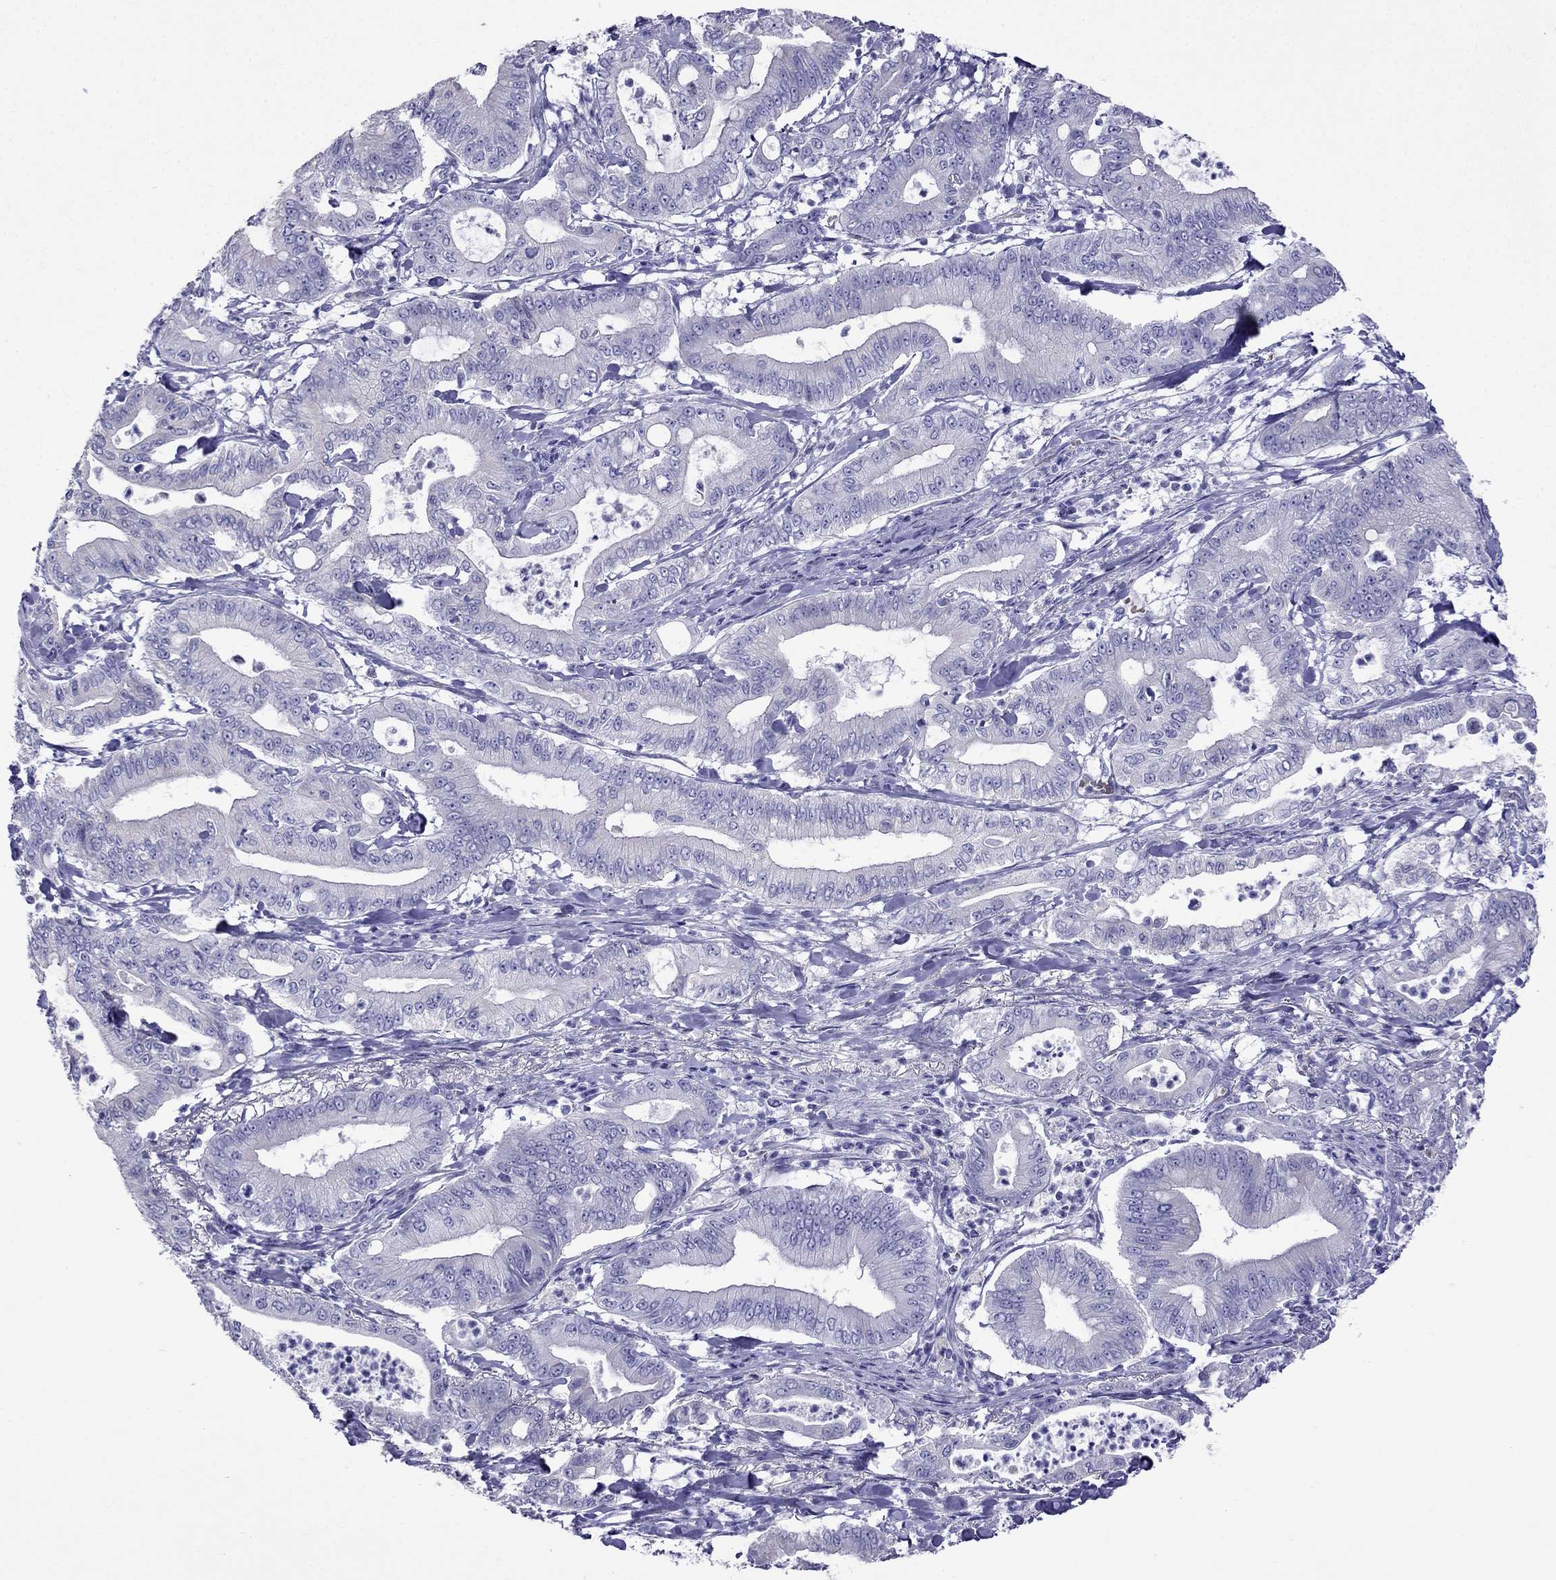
{"staining": {"intensity": "negative", "quantity": "none", "location": "none"}, "tissue": "pancreatic cancer", "cell_type": "Tumor cells", "image_type": "cancer", "snomed": [{"axis": "morphology", "description": "Adenocarcinoma, NOS"}, {"axis": "topography", "description": "Pancreas"}], "caption": "High power microscopy histopathology image of an IHC image of pancreatic cancer (adenocarcinoma), revealing no significant expression in tumor cells.", "gene": "TDRD1", "patient": {"sex": "male", "age": 71}}